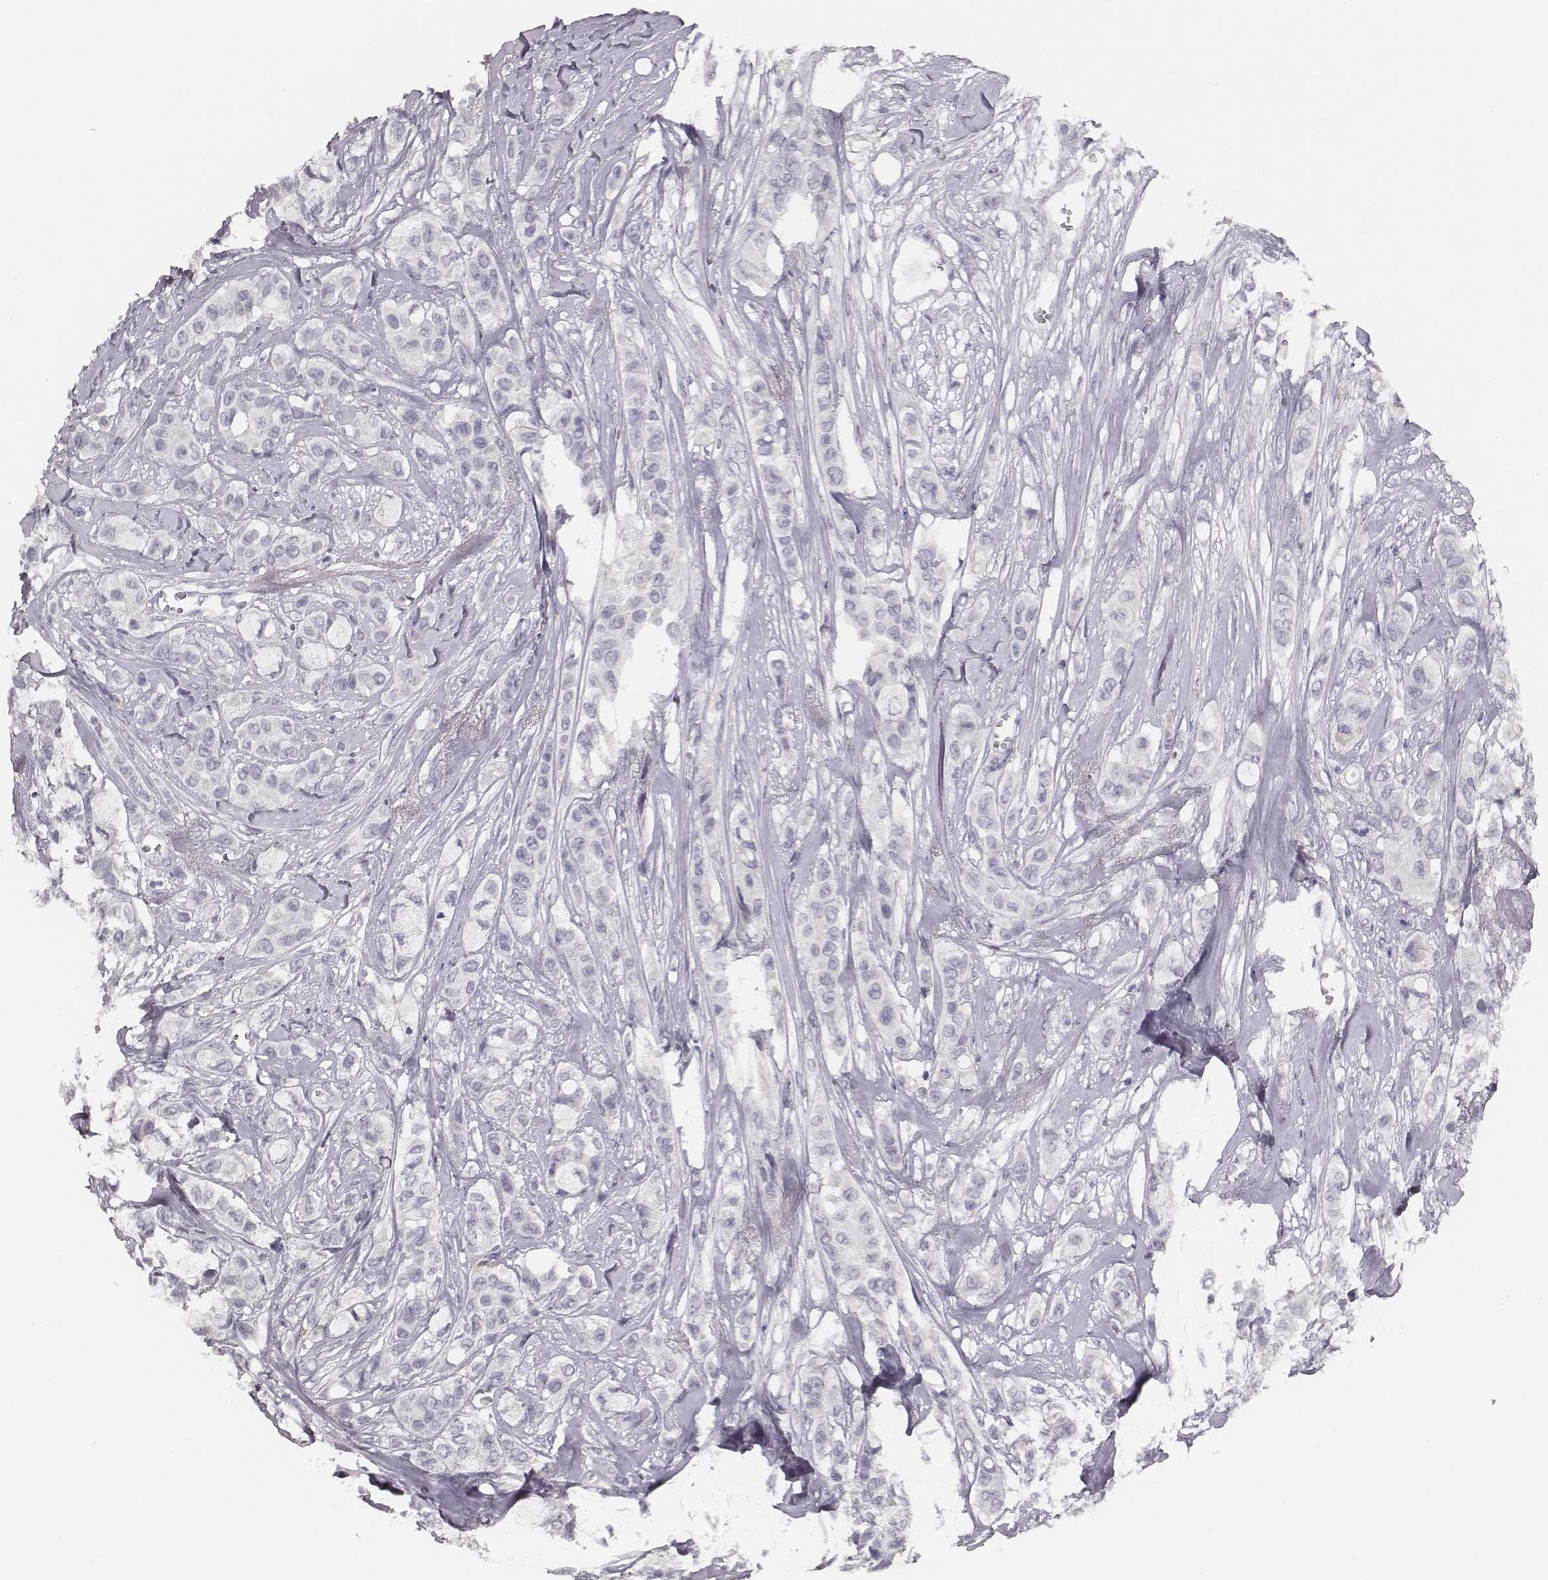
{"staining": {"intensity": "negative", "quantity": "none", "location": "none"}, "tissue": "breast cancer", "cell_type": "Tumor cells", "image_type": "cancer", "snomed": [{"axis": "morphology", "description": "Duct carcinoma"}, {"axis": "topography", "description": "Breast"}], "caption": "IHC photomicrograph of human breast cancer stained for a protein (brown), which demonstrates no positivity in tumor cells. Nuclei are stained in blue.", "gene": "ADGRF4", "patient": {"sex": "female", "age": 85}}